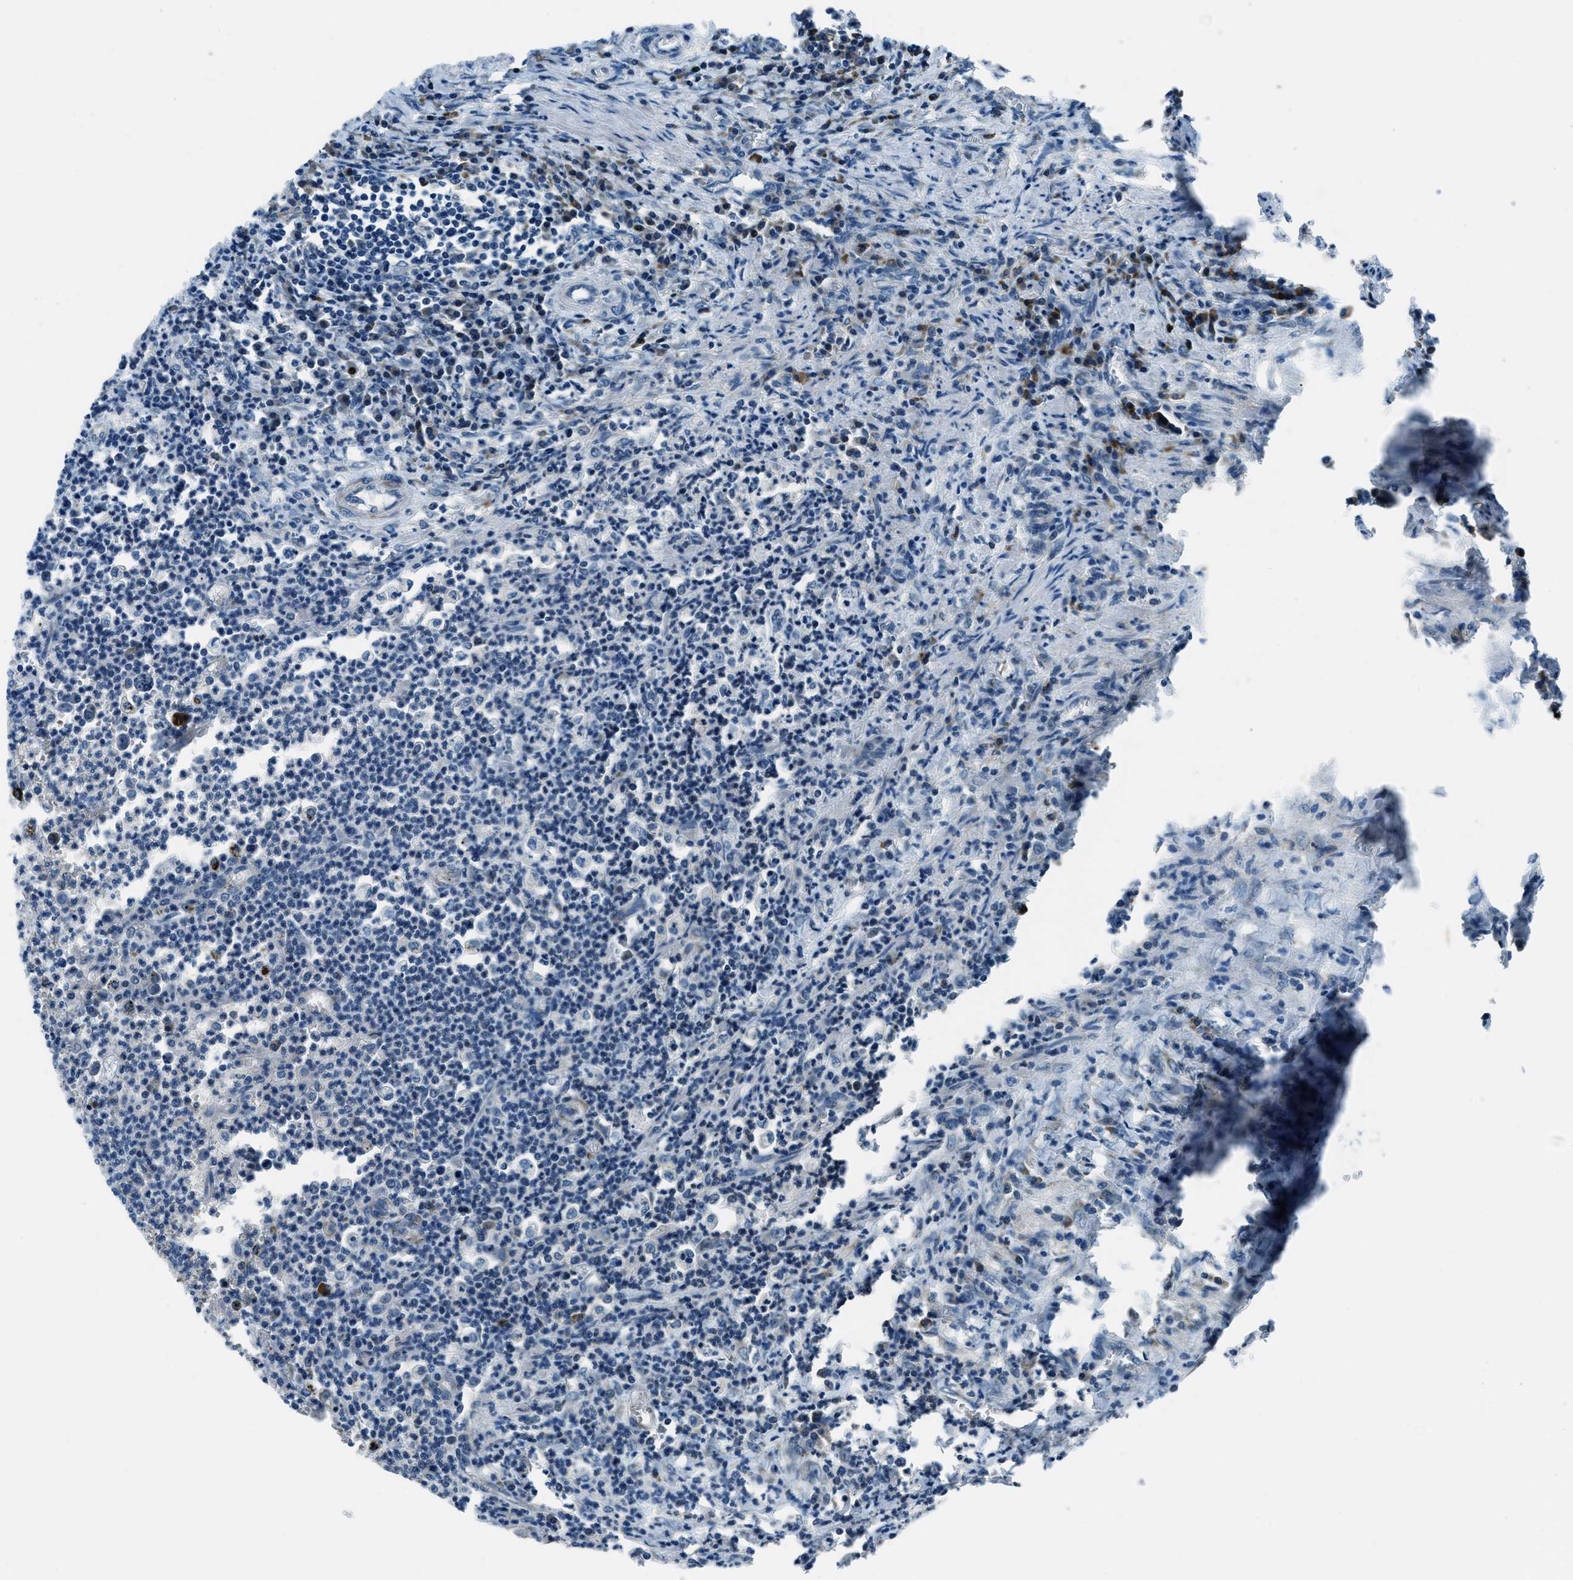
{"staining": {"intensity": "moderate", "quantity": ">75%", "location": "nuclear"}, "tissue": "colorectal cancer", "cell_type": "Tumor cells", "image_type": "cancer", "snomed": [{"axis": "morphology", "description": "Adenocarcinoma, NOS"}, {"axis": "topography", "description": "Colon"}], "caption": "The immunohistochemical stain highlights moderate nuclear positivity in tumor cells of colorectal cancer tissue.", "gene": "ACTL9", "patient": {"sex": "male", "age": 72}}